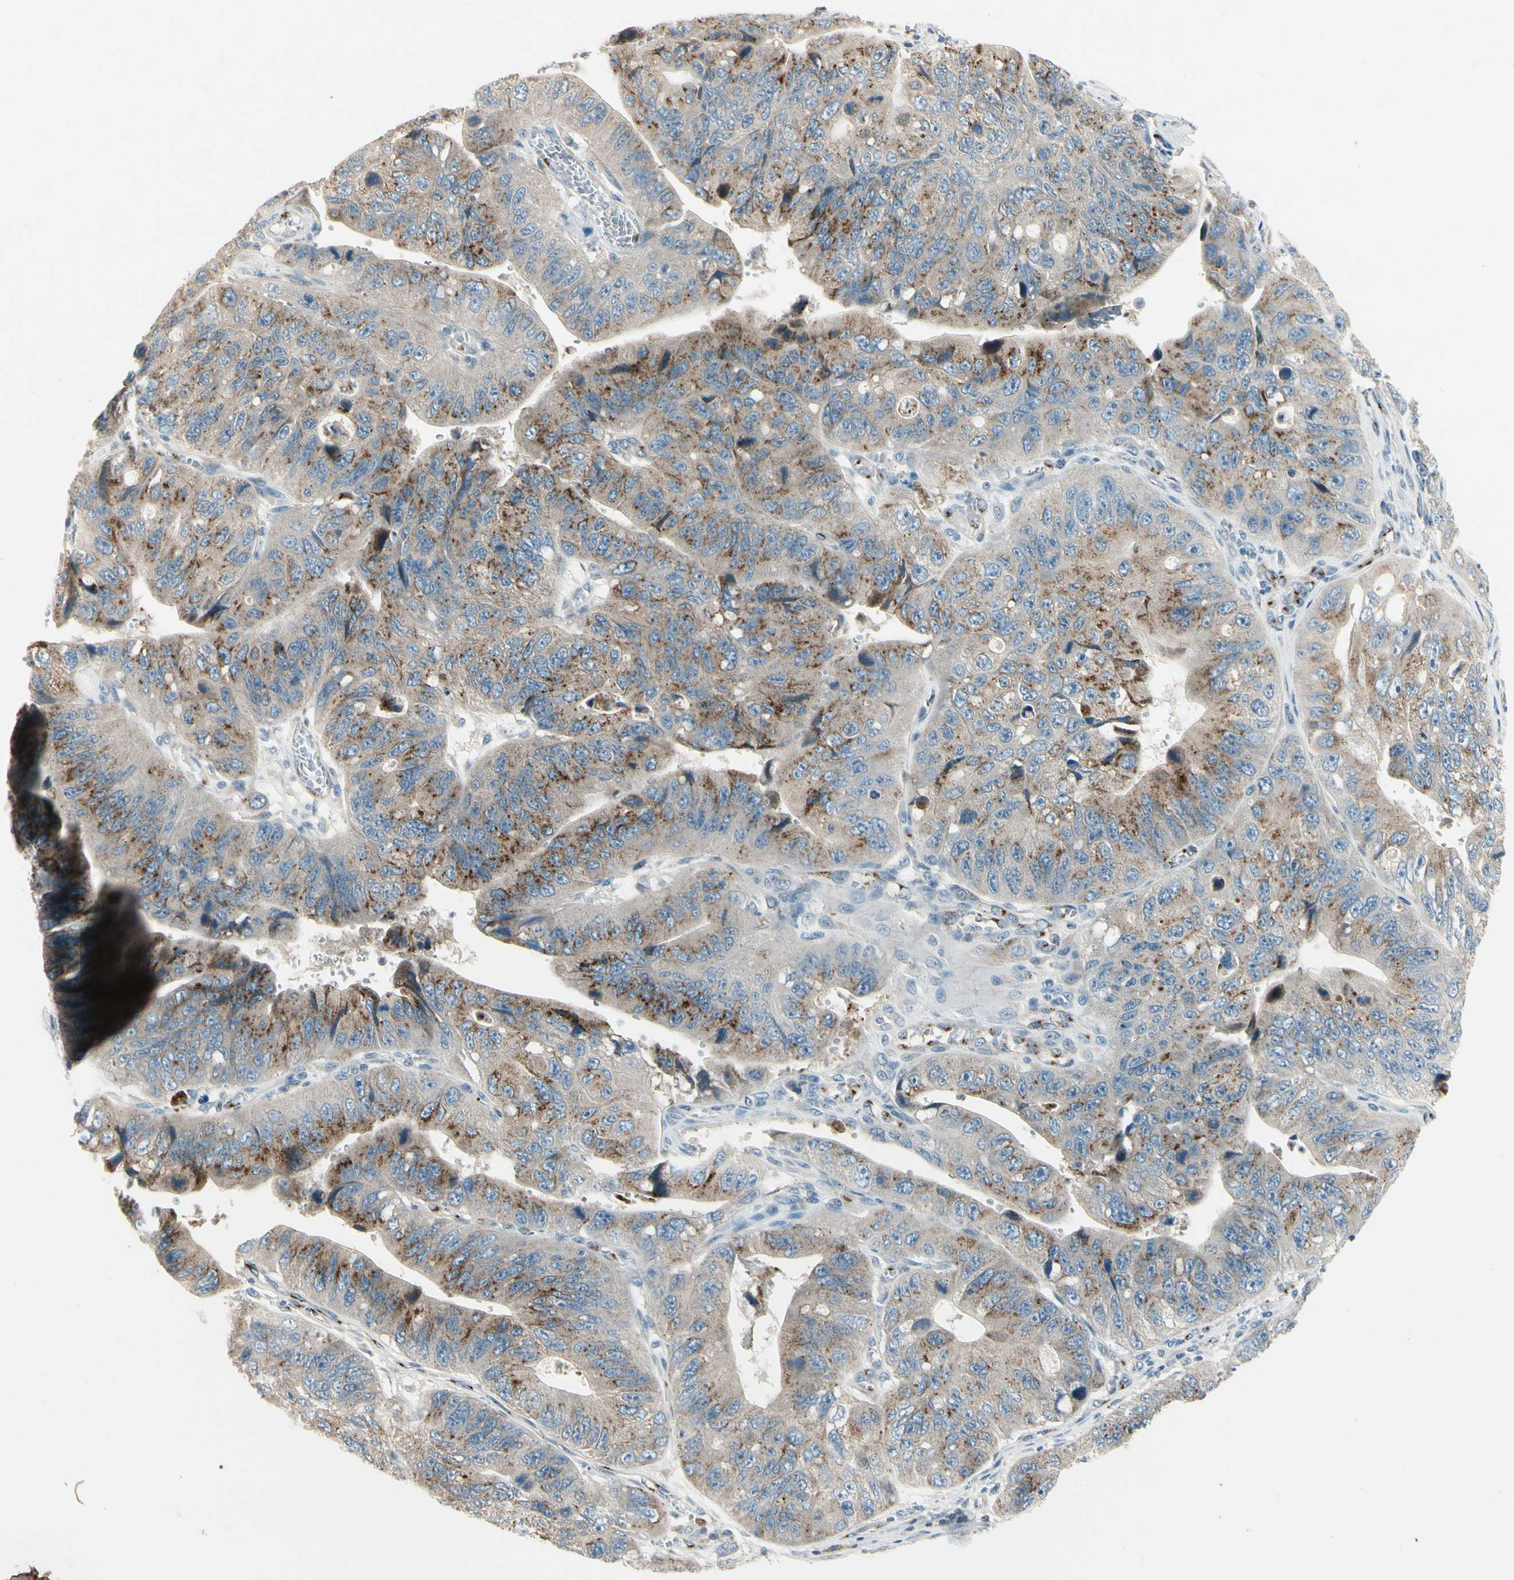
{"staining": {"intensity": "moderate", "quantity": ">75%", "location": "cytoplasmic/membranous"}, "tissue": "stomach cancer", "cell_type": "Tumor cells", "image_type": "cancer", "snomed": [{"axis": "morphology", "description": "Adenocarcinoma, NOS"}, {"axis": "topography", "description": "Stomach"}], "caption": "Immunohistochemistry (IHC) image of neoplastic tissue: human stomach cancer (adenocarcinoma) stained using immunohistochemistry (IHC) demonstrates medium levels of moderate protein expression localized specifically in the cytoplasmic/membranous of tumor cells, appearing as a cytoplasmic/membranous brown color.", "gene": "MANSC1", "patient": {"sex": "male", "age": 59}}